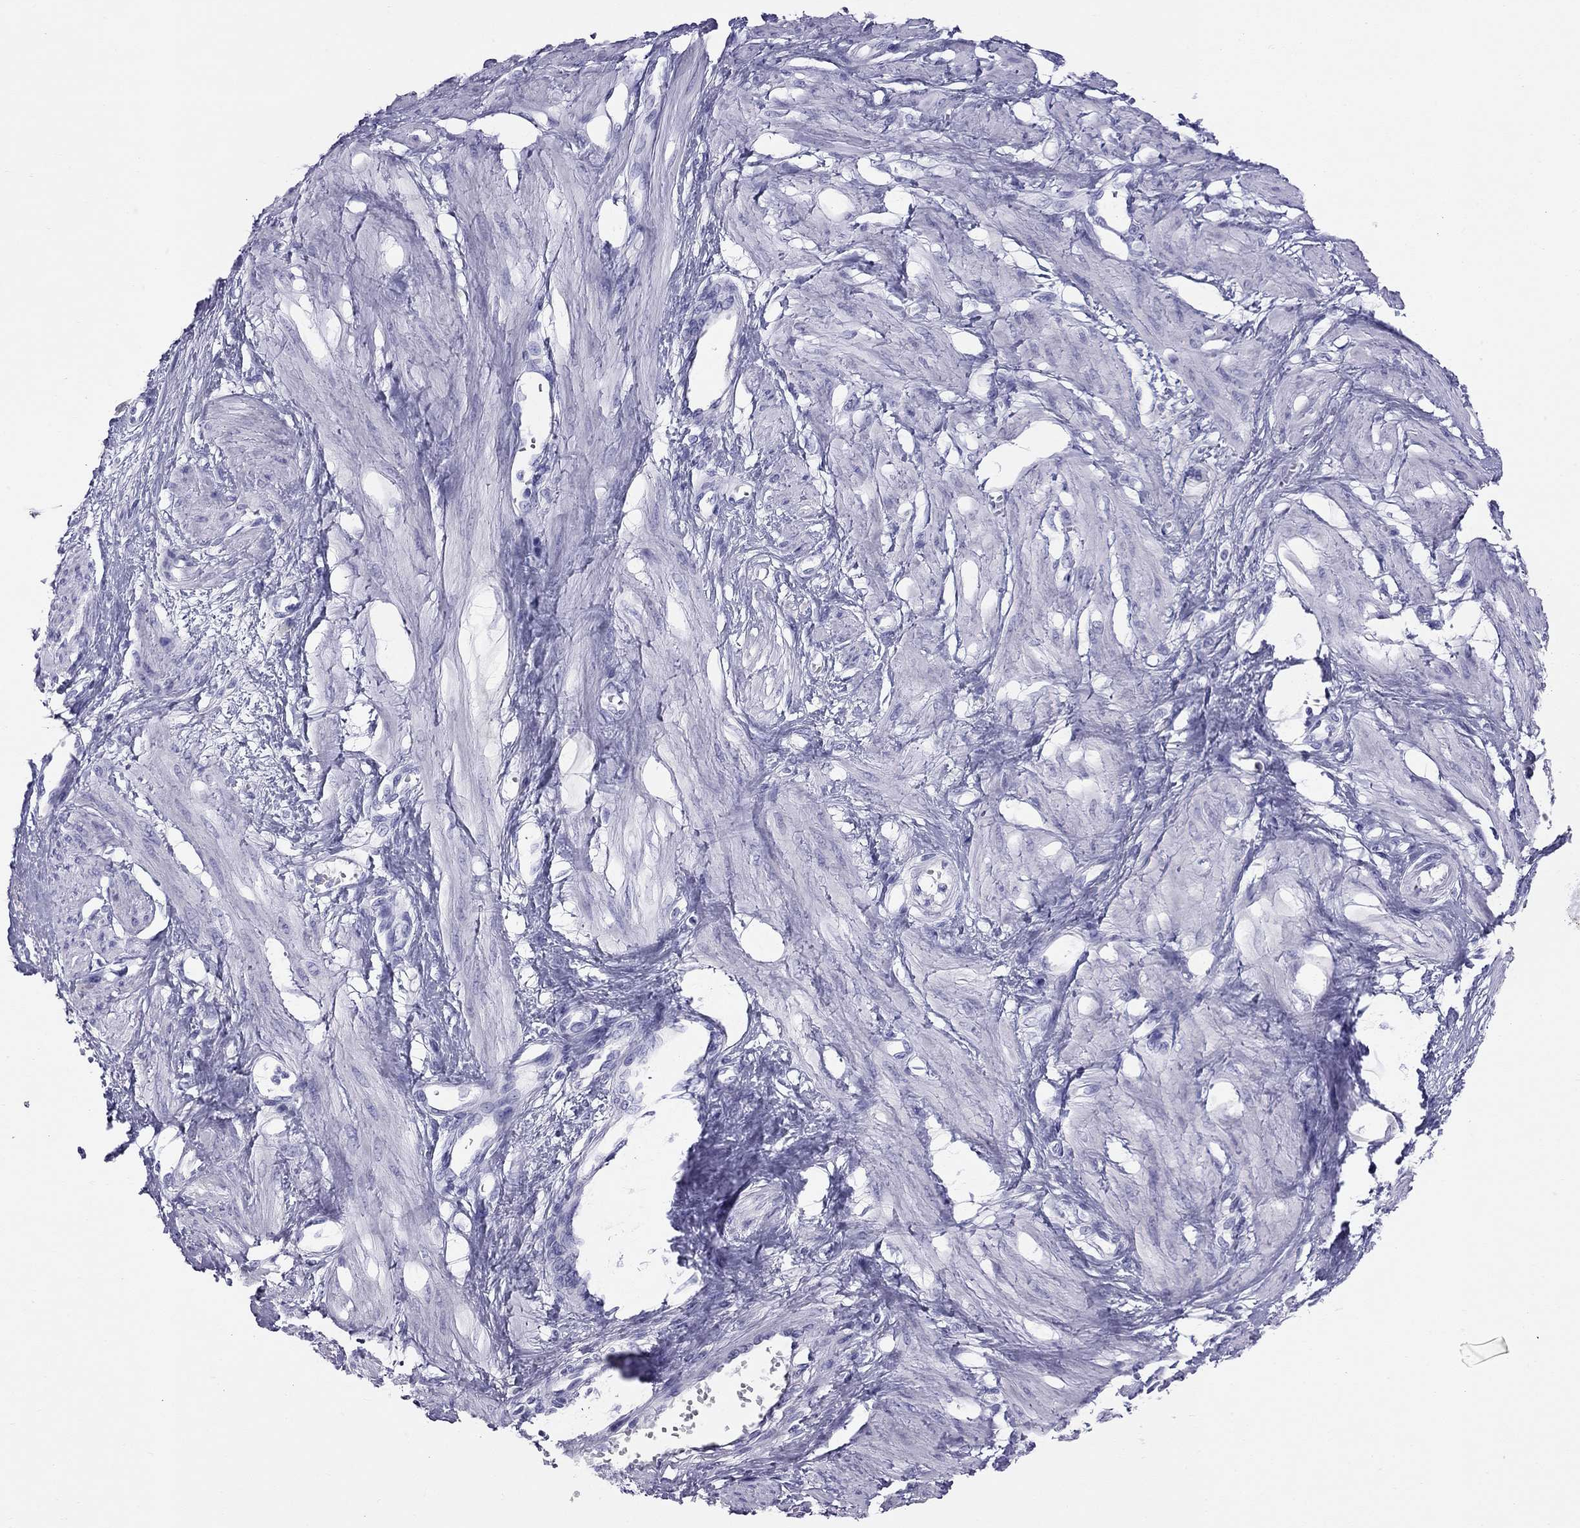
{"staining": {"intensity": "negative", "quantity": "none", "location": "none"}, "tissue": "smooth muscle", "cell_type": "Smooth muscle cells", "image_type": "normal", "snomed": [{"axis": "morphology", "description": "Normal tissue, NOS"}, {"axis": "topography", "description": "Smooth muscle"}, {"axis": "topography", "description": "Uterus"}], "caption": "IHC micrograph of normal human smooth muscle stained for a protein (brown), which demonstrates no positivity in smooth muscle cells.", "gene": "TRPM3", "patient": {"sex": "female", "age": 39}}